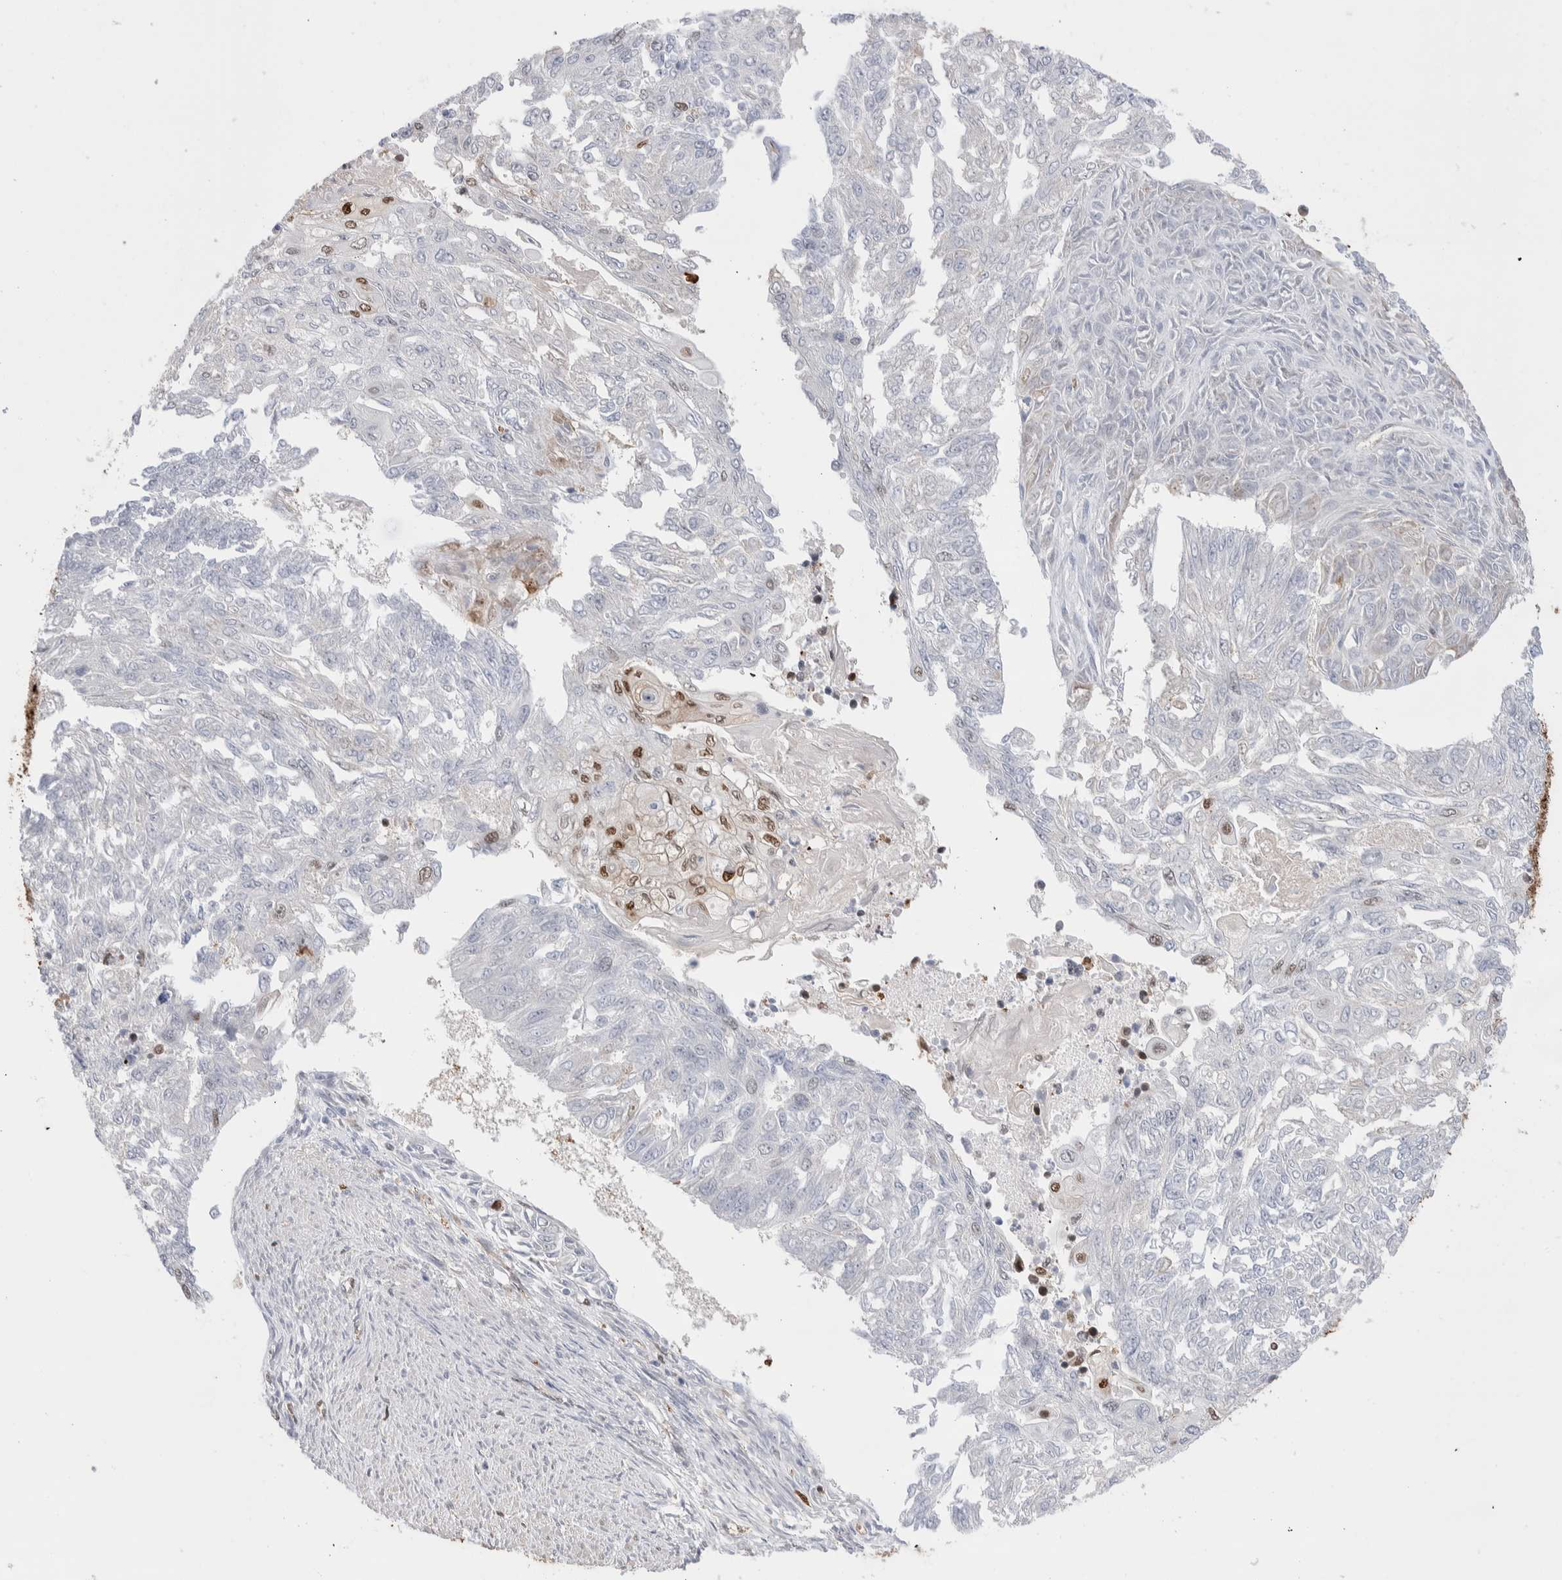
{"staining": {"intensity": "negative", "quantity": "none", "location": "none"}, "tissue": "endometrial cancer", "cell_type": "Tumor cells", "image_type": "cancer", "snomed": [{"axis": "morphology", "description": "Adenocarcinoma, NOS"}, {"axis": "topography", "description": "Endometrium"}], "caption": "This is a histopathology image of IHC staining of endometrial cancer, which shows no positivity in tumor cells. Nuclei are stained in blue.", "gene": "RNASEK-C17orf49", "patient": {"sex": "female", "age": 32}}